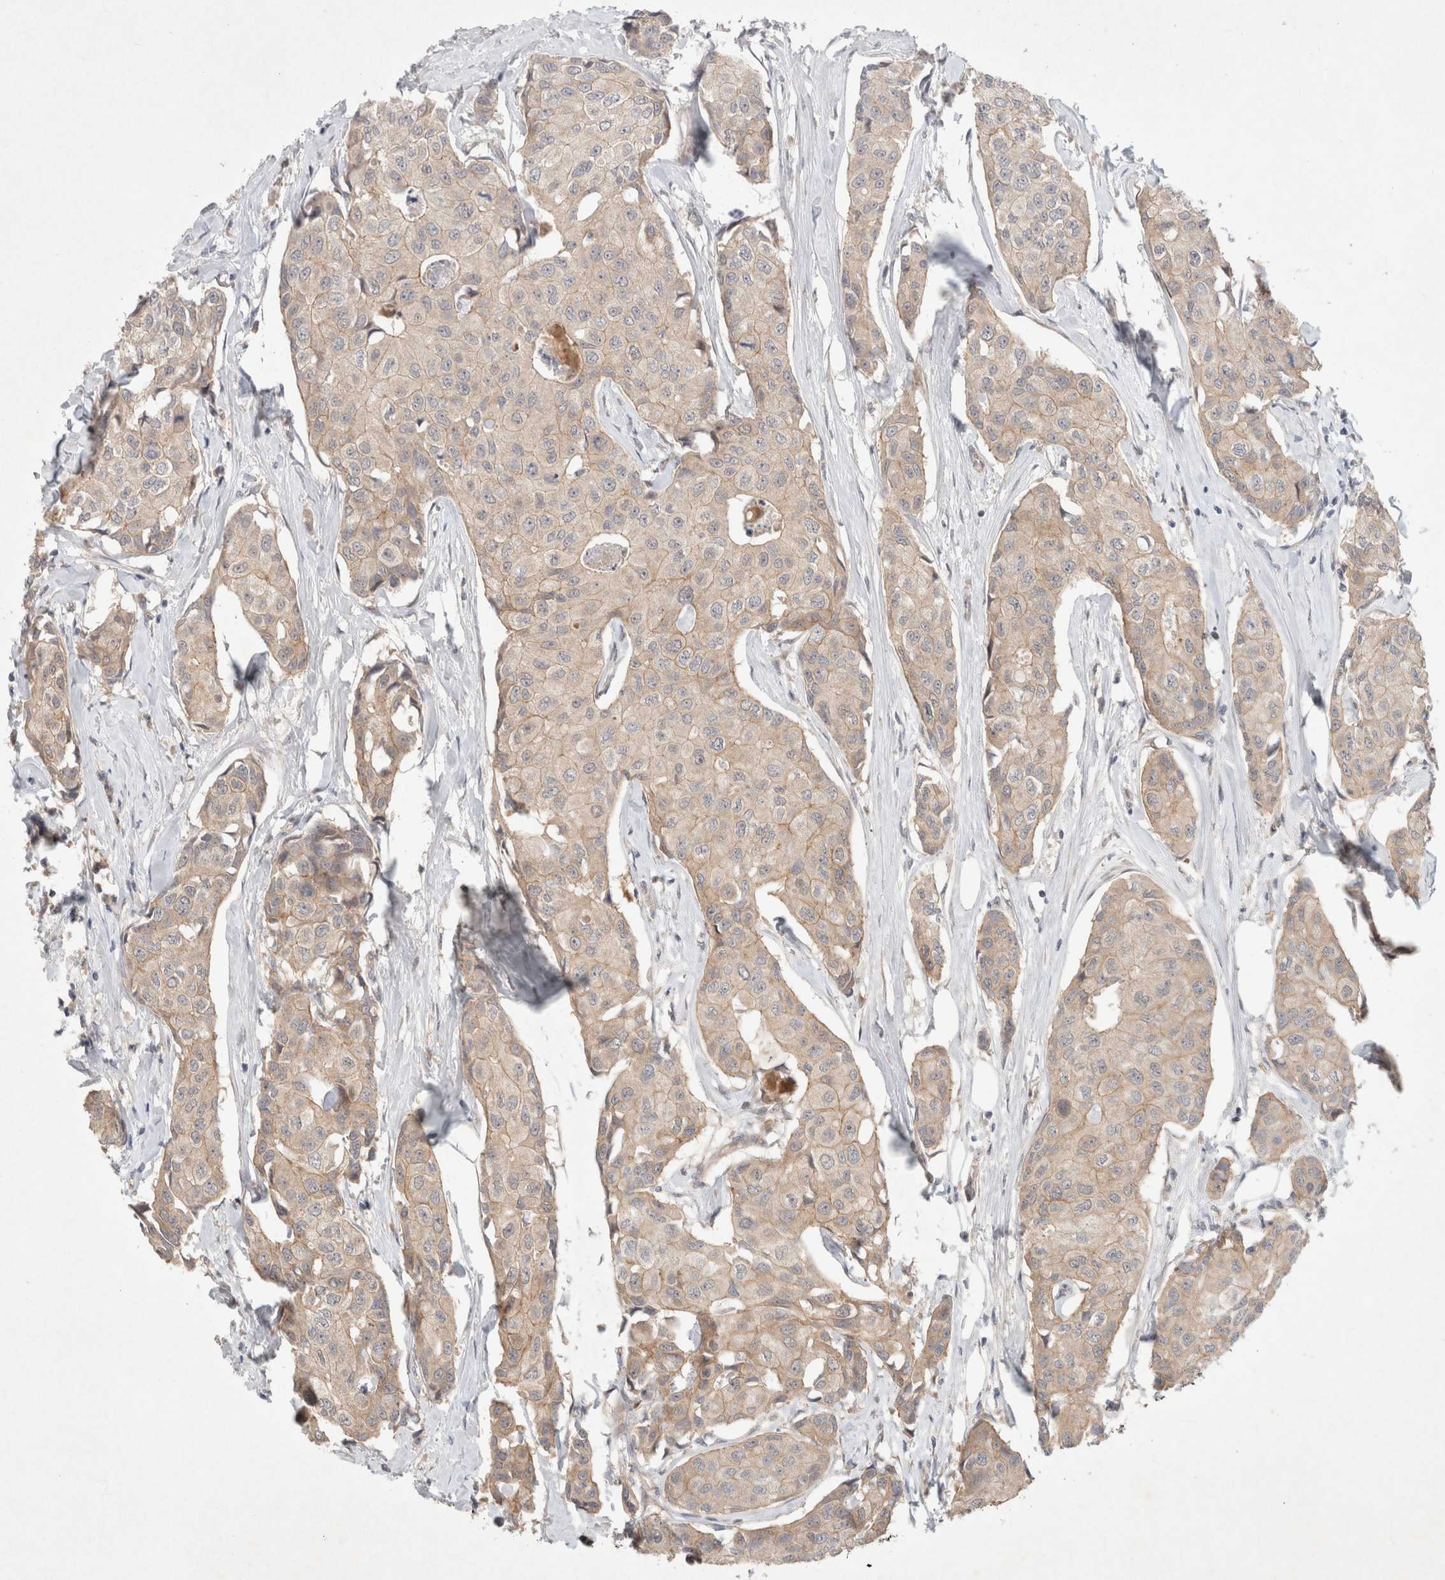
{"staining": {"intensity": "weak", "quantity": ">75%", "location": "cytoplasmic/membranous"}, "tissue": "breast cancer", "cell_type": "Tumor cells", "image_type": "cancer", "snomed": [{"axis": "morphology", "description": "Duct carcinoma"}, {"axis": "topography", "description": "Breast"}], "caption": "High-power microscopy captured an IHC photomicrograph of breast cancer, revealing weak cytoplasmic/membranous expression in about >75% of tumor cells.", "gene": "RASAL2", "patient": {"sex": "female", "age": 80}}